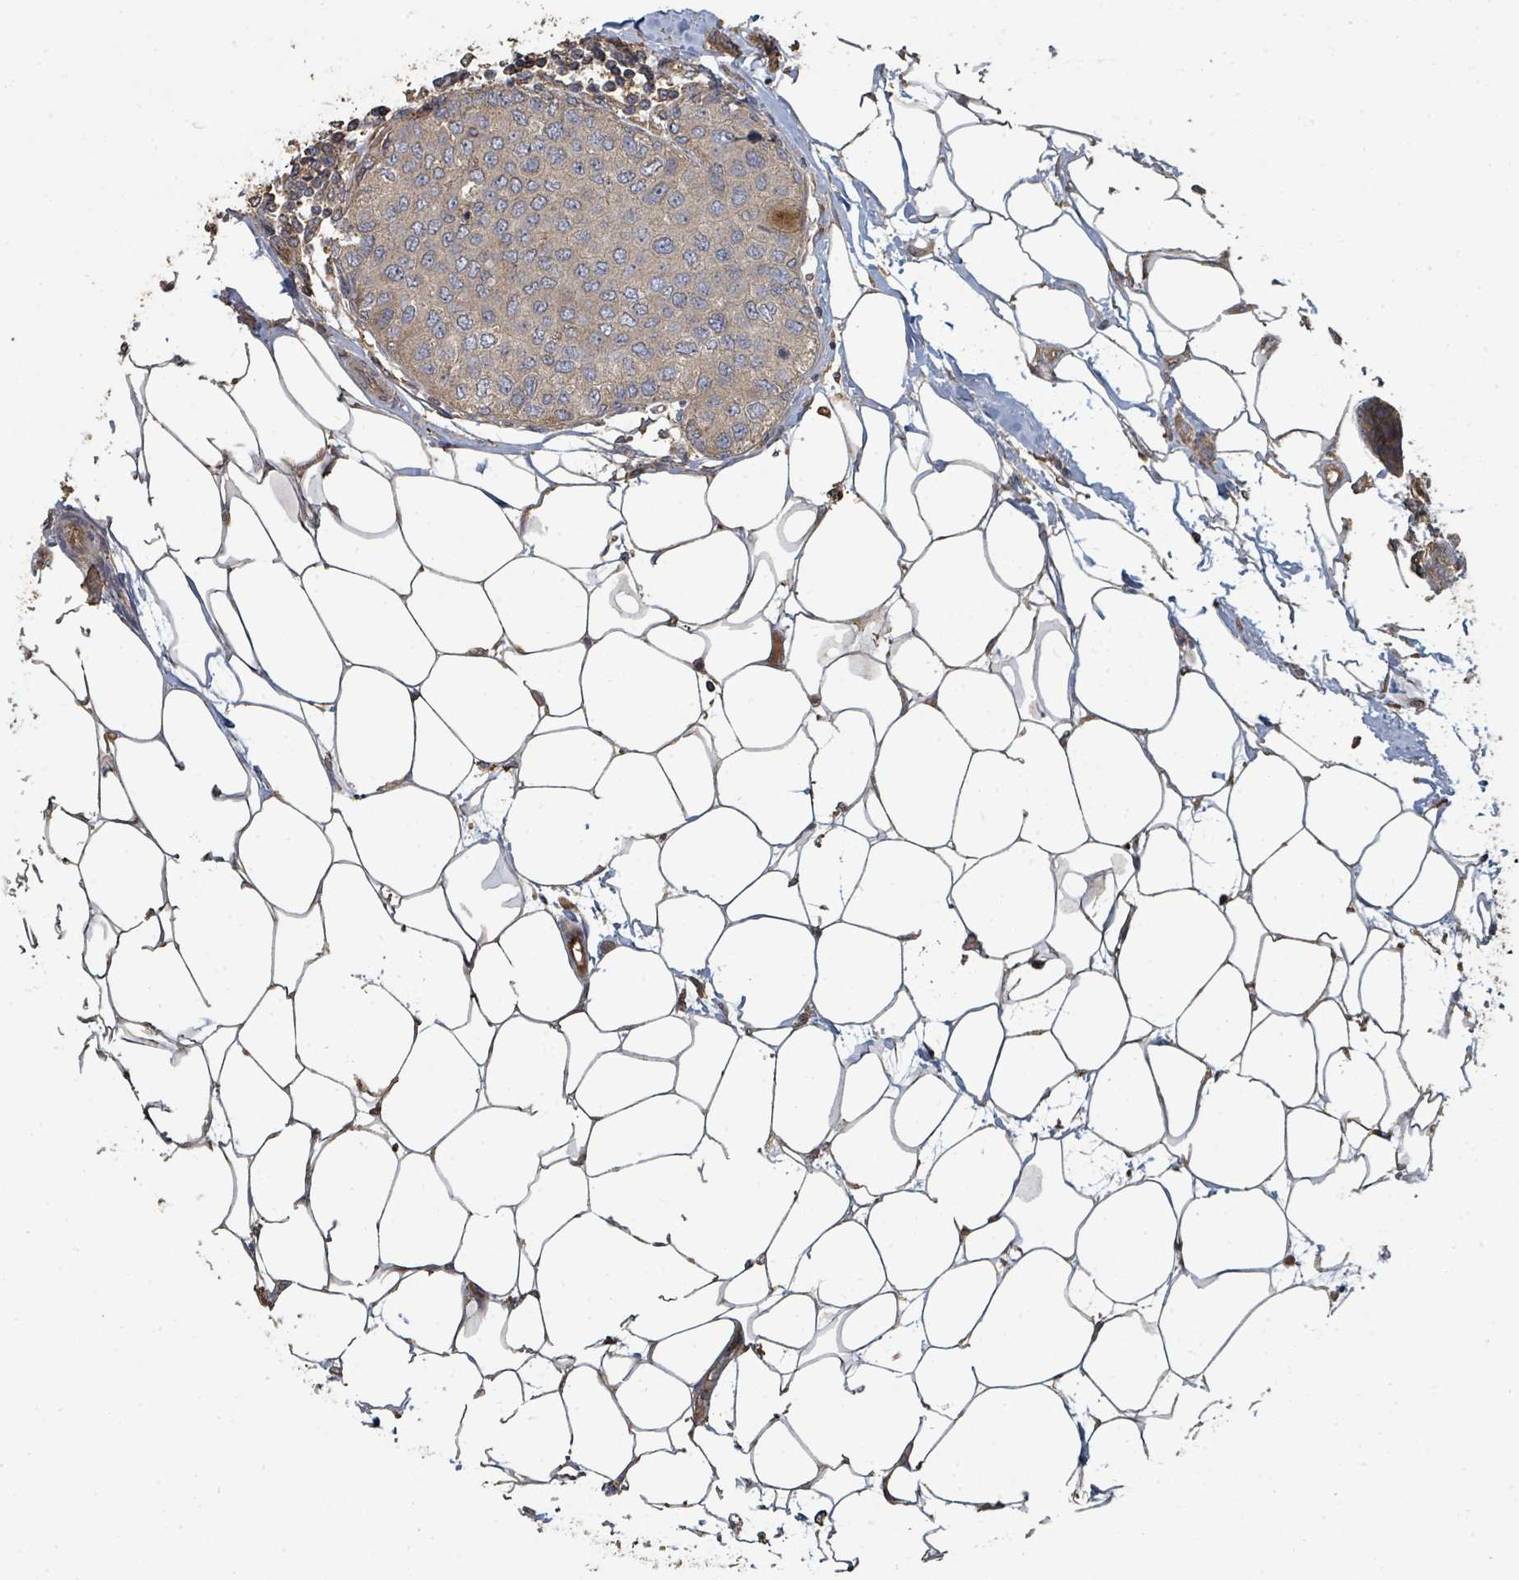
{"staining": {"intensity": "weak", "quantity": ">75%", "location": "cytoplasmic/membranous"}, "tissue": "breast cancer", "cell_type": "Tumor cells", "image_type": "cancer", "snomed": [{"axis": "morphology", "description": "Duct carcinoma"}, {"axis": "topography", "description": "Breast"}], "caption": "The image shows a brown stain indicating the presence of a protein in the cytoplasmic/membranous of tumor cells in breast cancer. The staining was performed using DAB, with brown indicating positive protein expression. Nuclei are stained blue with hematoxylin.", "gene": "WDFY1", "patient": {"sex": "female", "age": 72}}